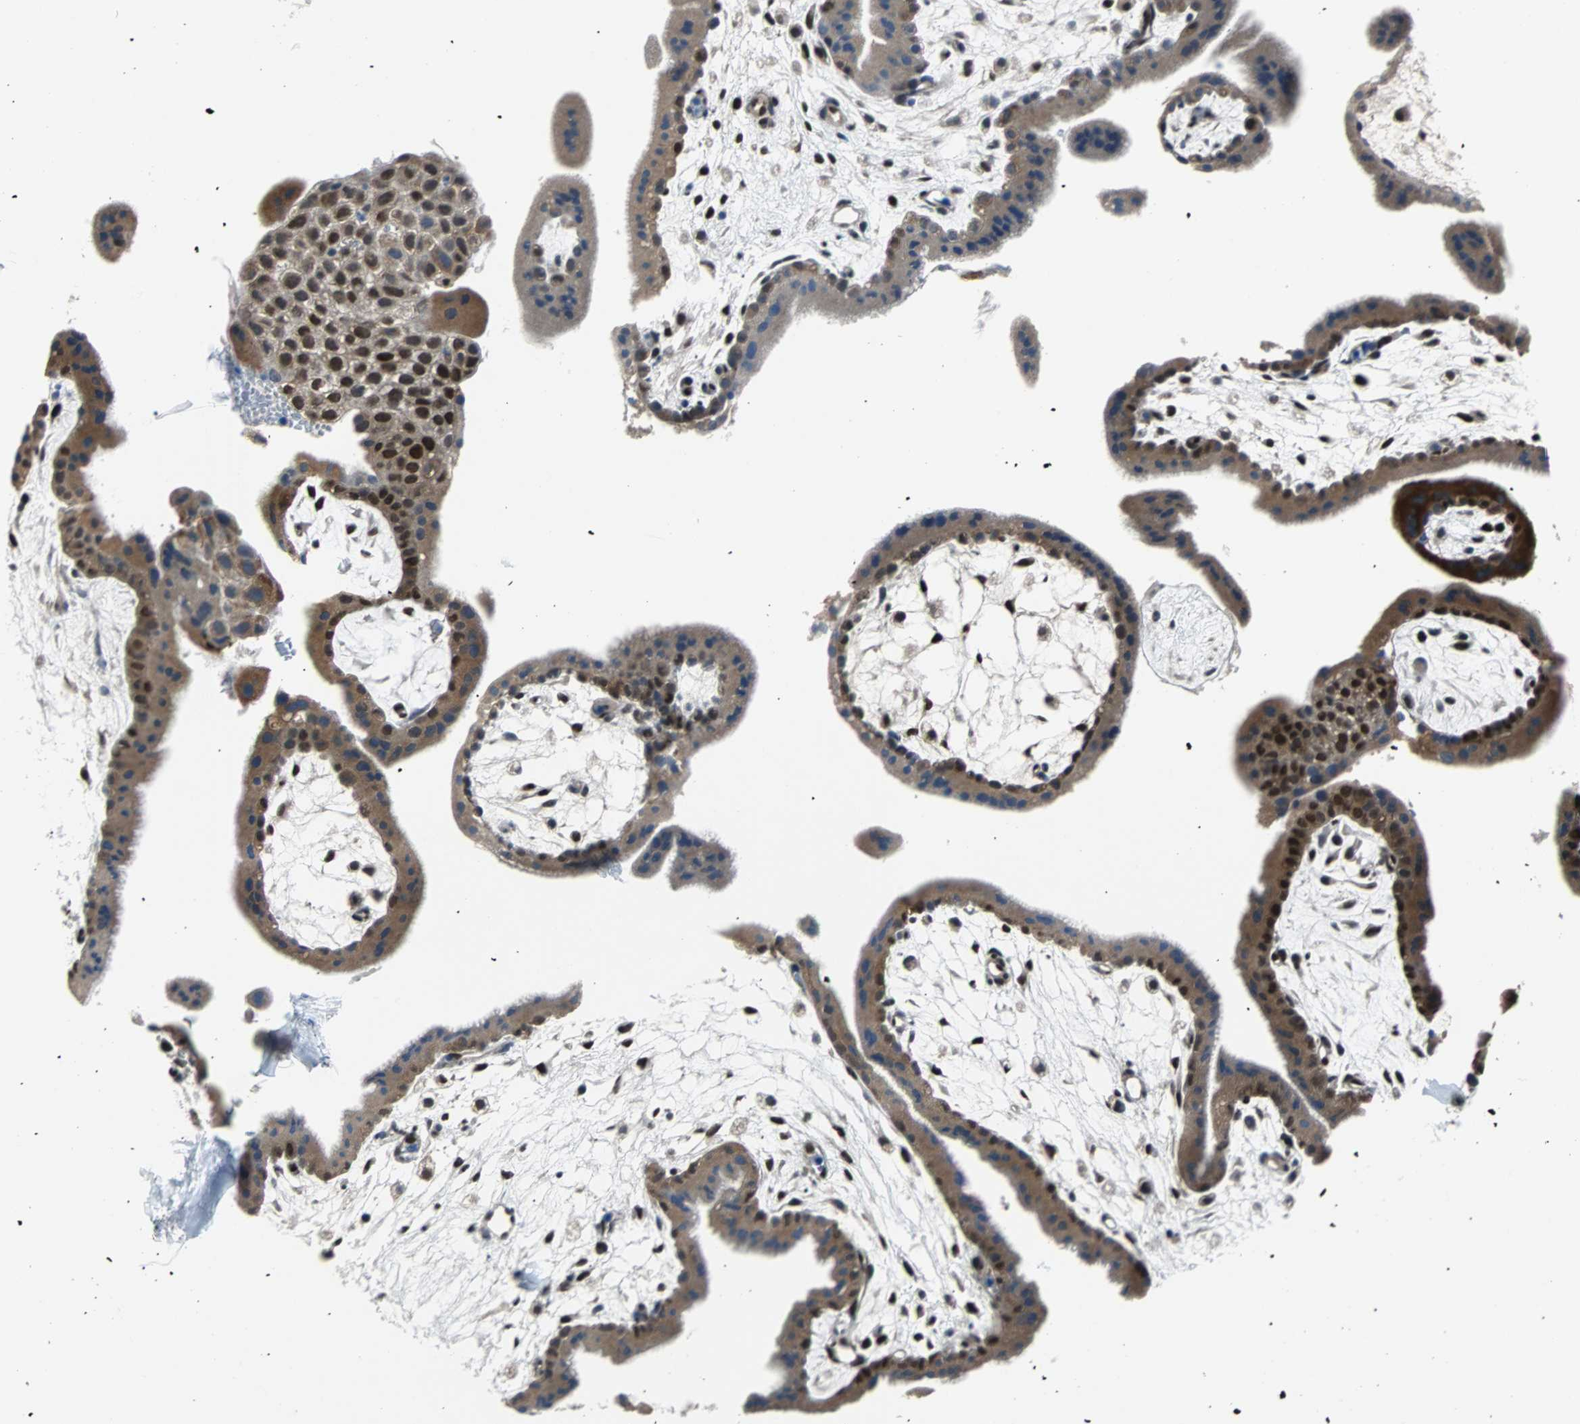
{"staining": {"intensity": "moderate", "quantity": ">75%", "location": "cytoplasmic/membranous"}, "tissue": "placenta", "cell_type": "Decidual cells", "image_type": "normal", "snomed": [{"axis": "morphology", "description": "Normal tissue, NOS"}, {"axis": "topography", "description": "Placenta"}], "caption": "The photomicrograph exhibits a brown stain indicating the presence of a protein in the cytoplasmic/membranous of decidual cells in placenta. (brown staining indicates protein expression, while blue staining denotes nuclei).", "gene": "USP28", "patient": {"sex": "female", "age": 35}}